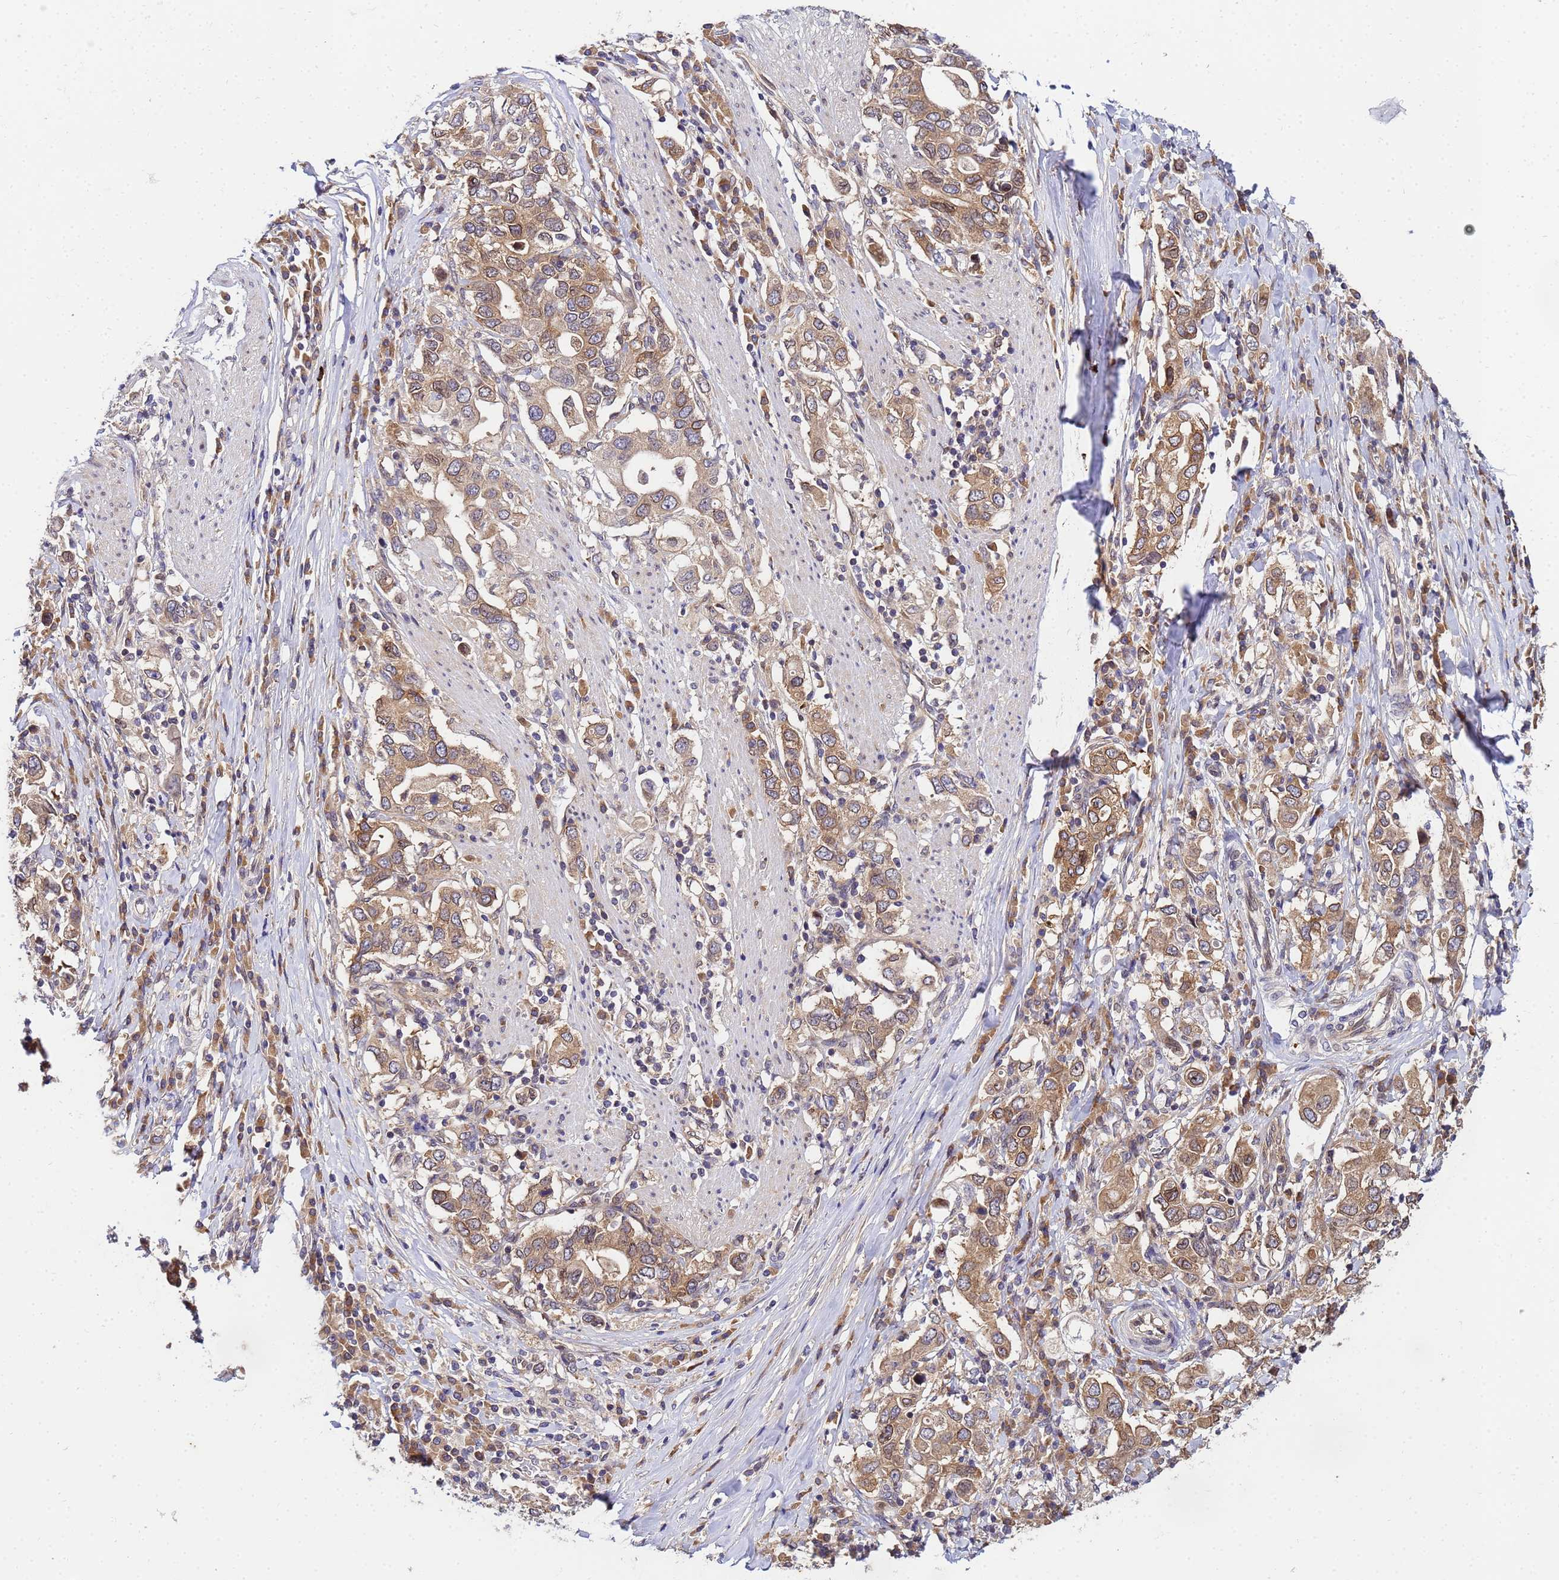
{"staining": {"intensity": "moderate", "quantity": ">75%", "location": "cytoplasmic/membranous"}, "tissue": "stomach cancer", "cell_type": "Tumor cells", "image_type": "cancer", "snomed": [{"axis": "morphology", "description": "Adenocarcinoma, NOS"}, {"axis": "topography", "description": "Stomach, upper"}, {"axis": "topography", "description": "Stomach"}], "caption": "IHC staining of stomach cancer (adenocarcinoma), which demonstrates medium levels of moderate cytoplasmic/membranous staining in about >75% of tumor cells indicating moderate cytoplasmic/membranous protein expression. The staining was performed using DAB (3,3'-diaminobenzidine) (brown) for protein detection and nuclei were counterstained in hematoxylin (blue).", "gene": "UNC93B1", "patient": {"sex": "male", "age": 62}}